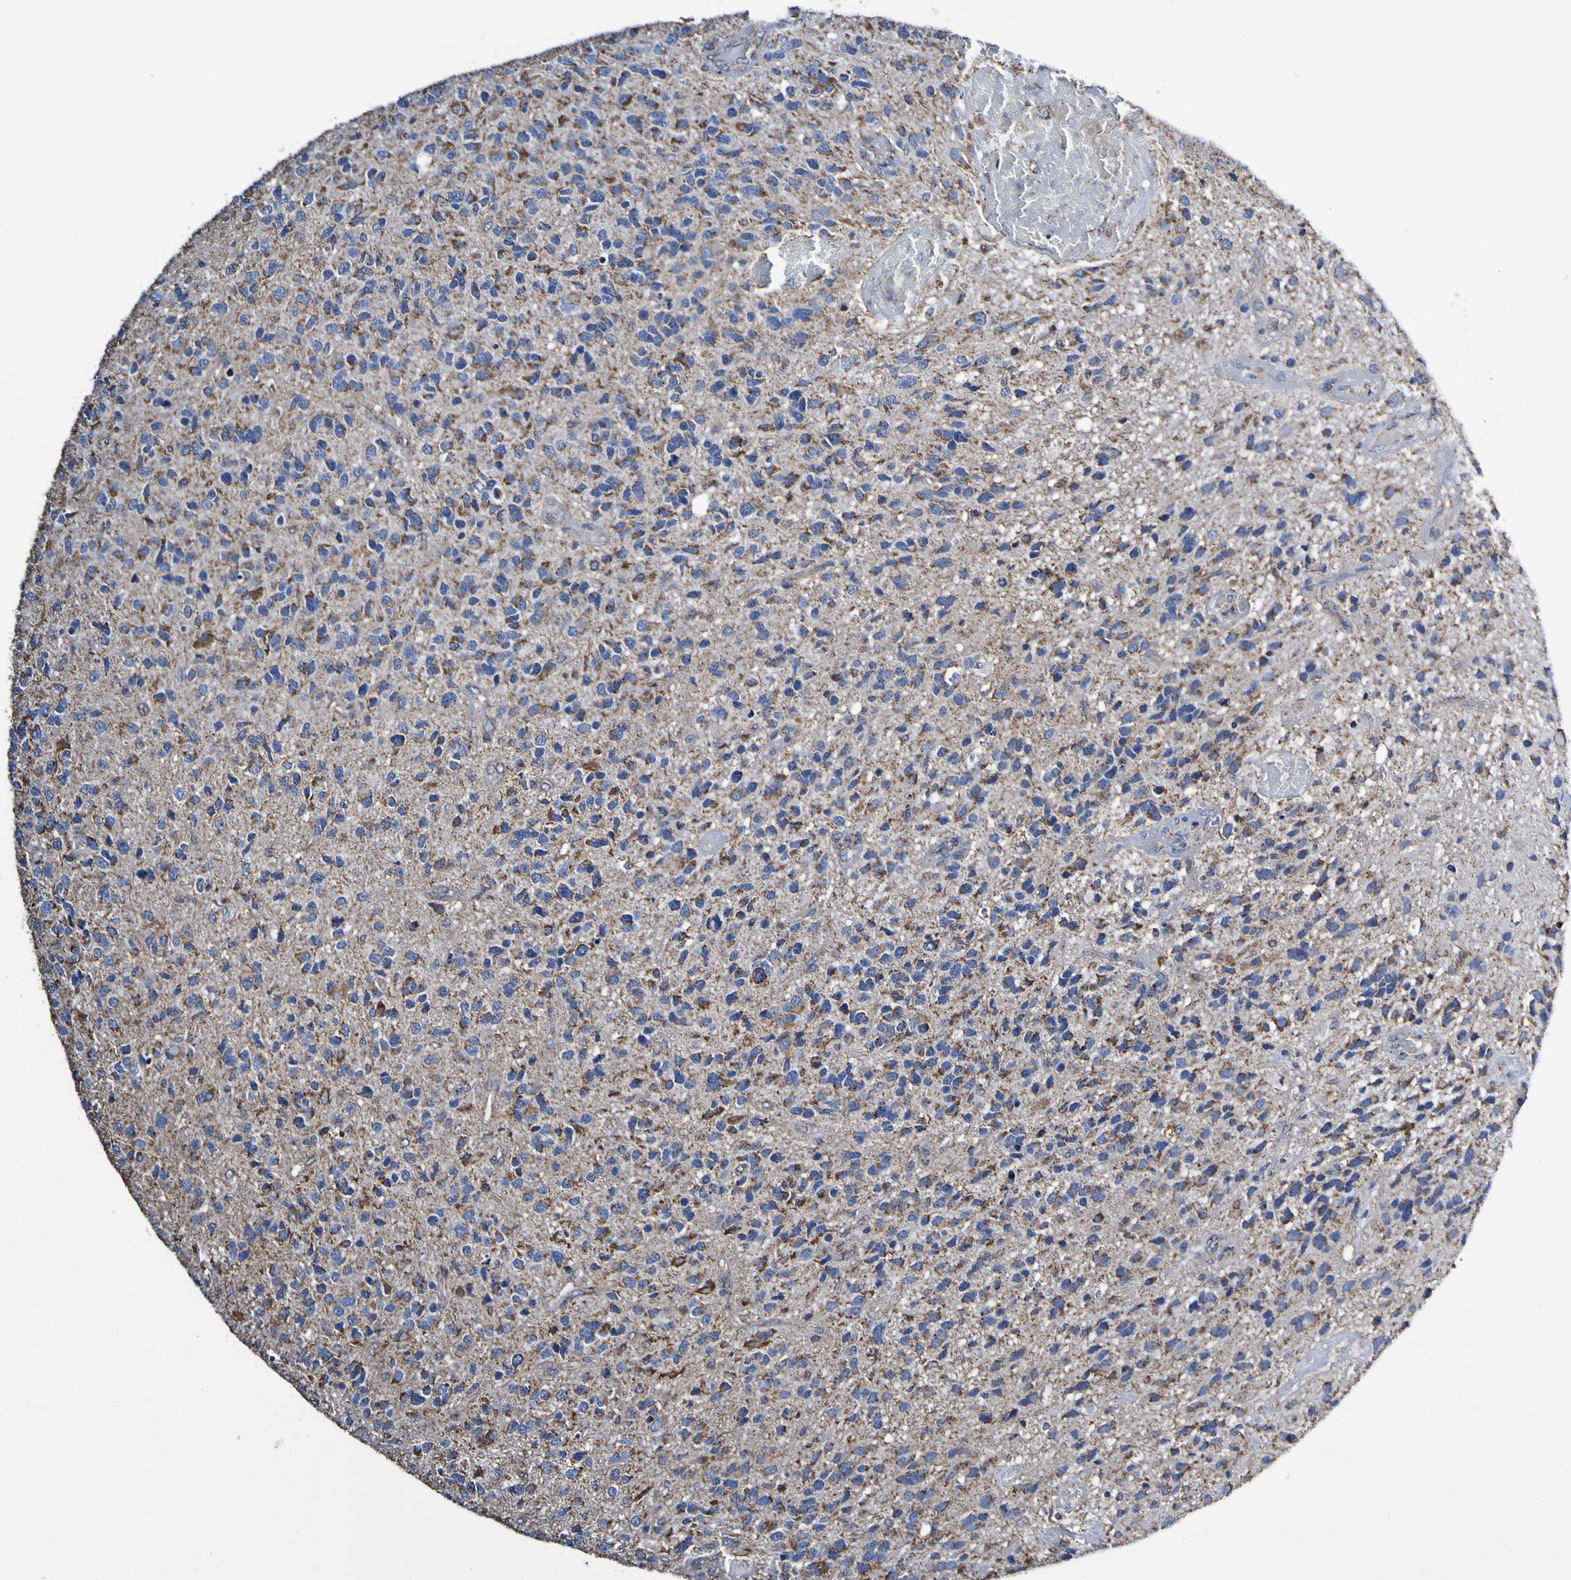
{"staining": {"intensity": "moderate", "quantity": "25%-75%", "location": "cytoplasmic/membranous"}, "tissue": "glioma", "cell_type": "Tumor cells", "image_type": "cancer", "snomed": [{"axis": "morphology", "description": "Glioma, malignant, High grade"}, {"axis": "topography", "description": "Brain"}], "caption": "Glioma stained with a protein marker reveals moderate staining in tumor cells.", "gene": "IL18R1", "patient": {"sex": "female", "age": 58}}